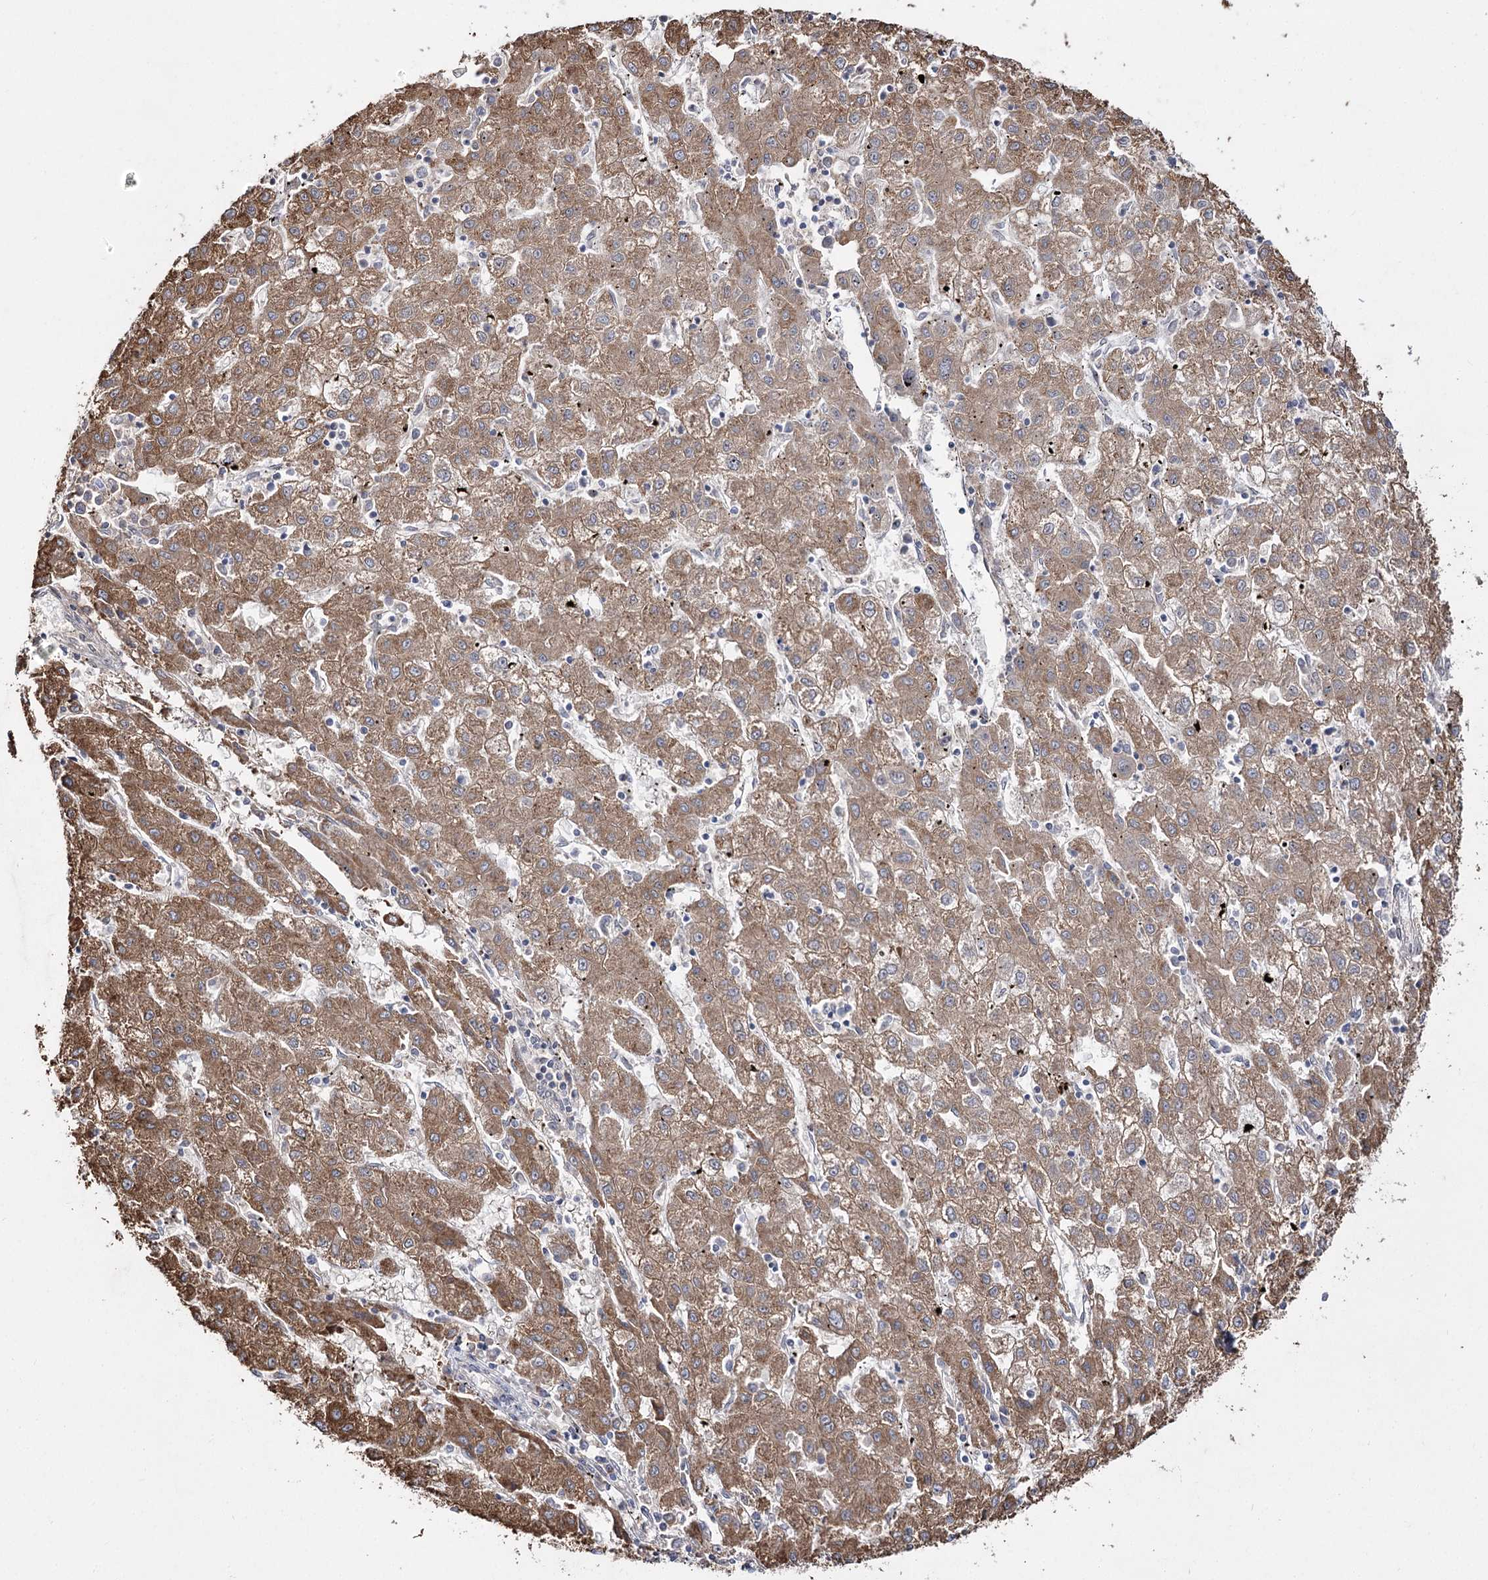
{"staining": {"intensity": "moderate", "quantity": ">75%", "location": "cytoplasmic/membranous"}, "tissue": "liver cancer", "cell_type": "Tumor cells", "image_type": "cancer", "snomed": [{"axis": "morphology", "description": "Carcinoma, Hepatocellular, NOS"}, {"axis": "topography", "description": "Liver"}], "caption": "Tumor cells display medium levels of moderate cytoplasmic/membranous positivity in approximately >75% of cells in human liver cancer (hepatocellular carcinoma). Immunohistochemistry stains the protein in brown and the nuclei are stained blue.", "gene": "C11orf80", "patient": {"sex": "male", "age": 72}}